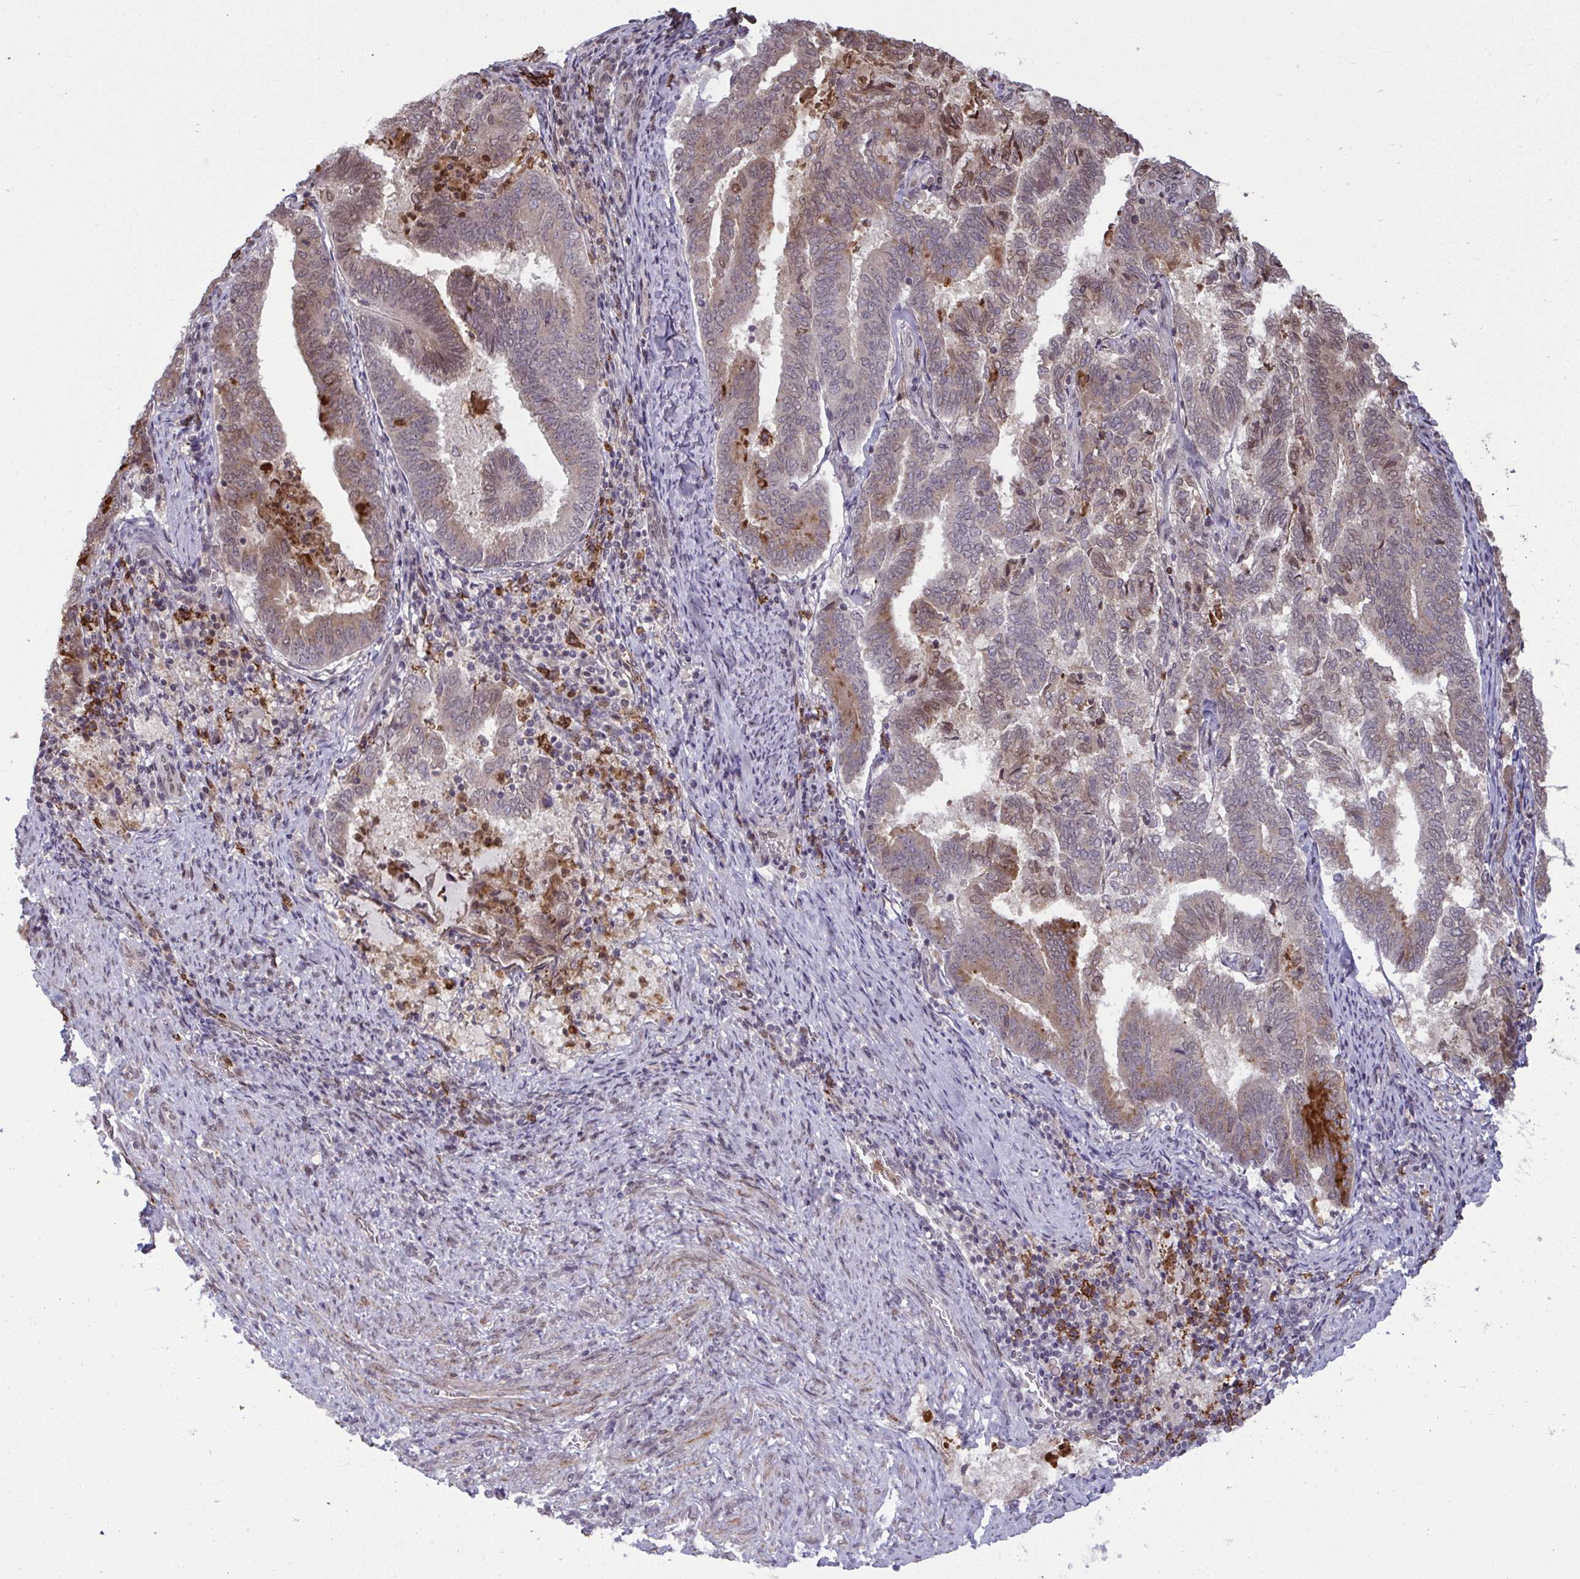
{"staining": {"intensity": "weak", "quantity": "25%-75%", "location": "cytoplasmic/membranous,nuclear"}, "tissue": "endometrial cancer", "cell_type": "Tumor cells", "image_type": "cancer", "snomed": [{"axis": "morphology", "description": "Adenocarcinoma, NOS"}, {"axis": "topography", "description": "Endometrium"}], "caption": "IHC of human endometrial adenocarcinoma exhibits low levels of weak cytoplasmic/membranous and nuclear positivity in approximately 25%-75% of tumor cells.", "gene": "UXT", "patient": {"sex": "female", "age": 80}}